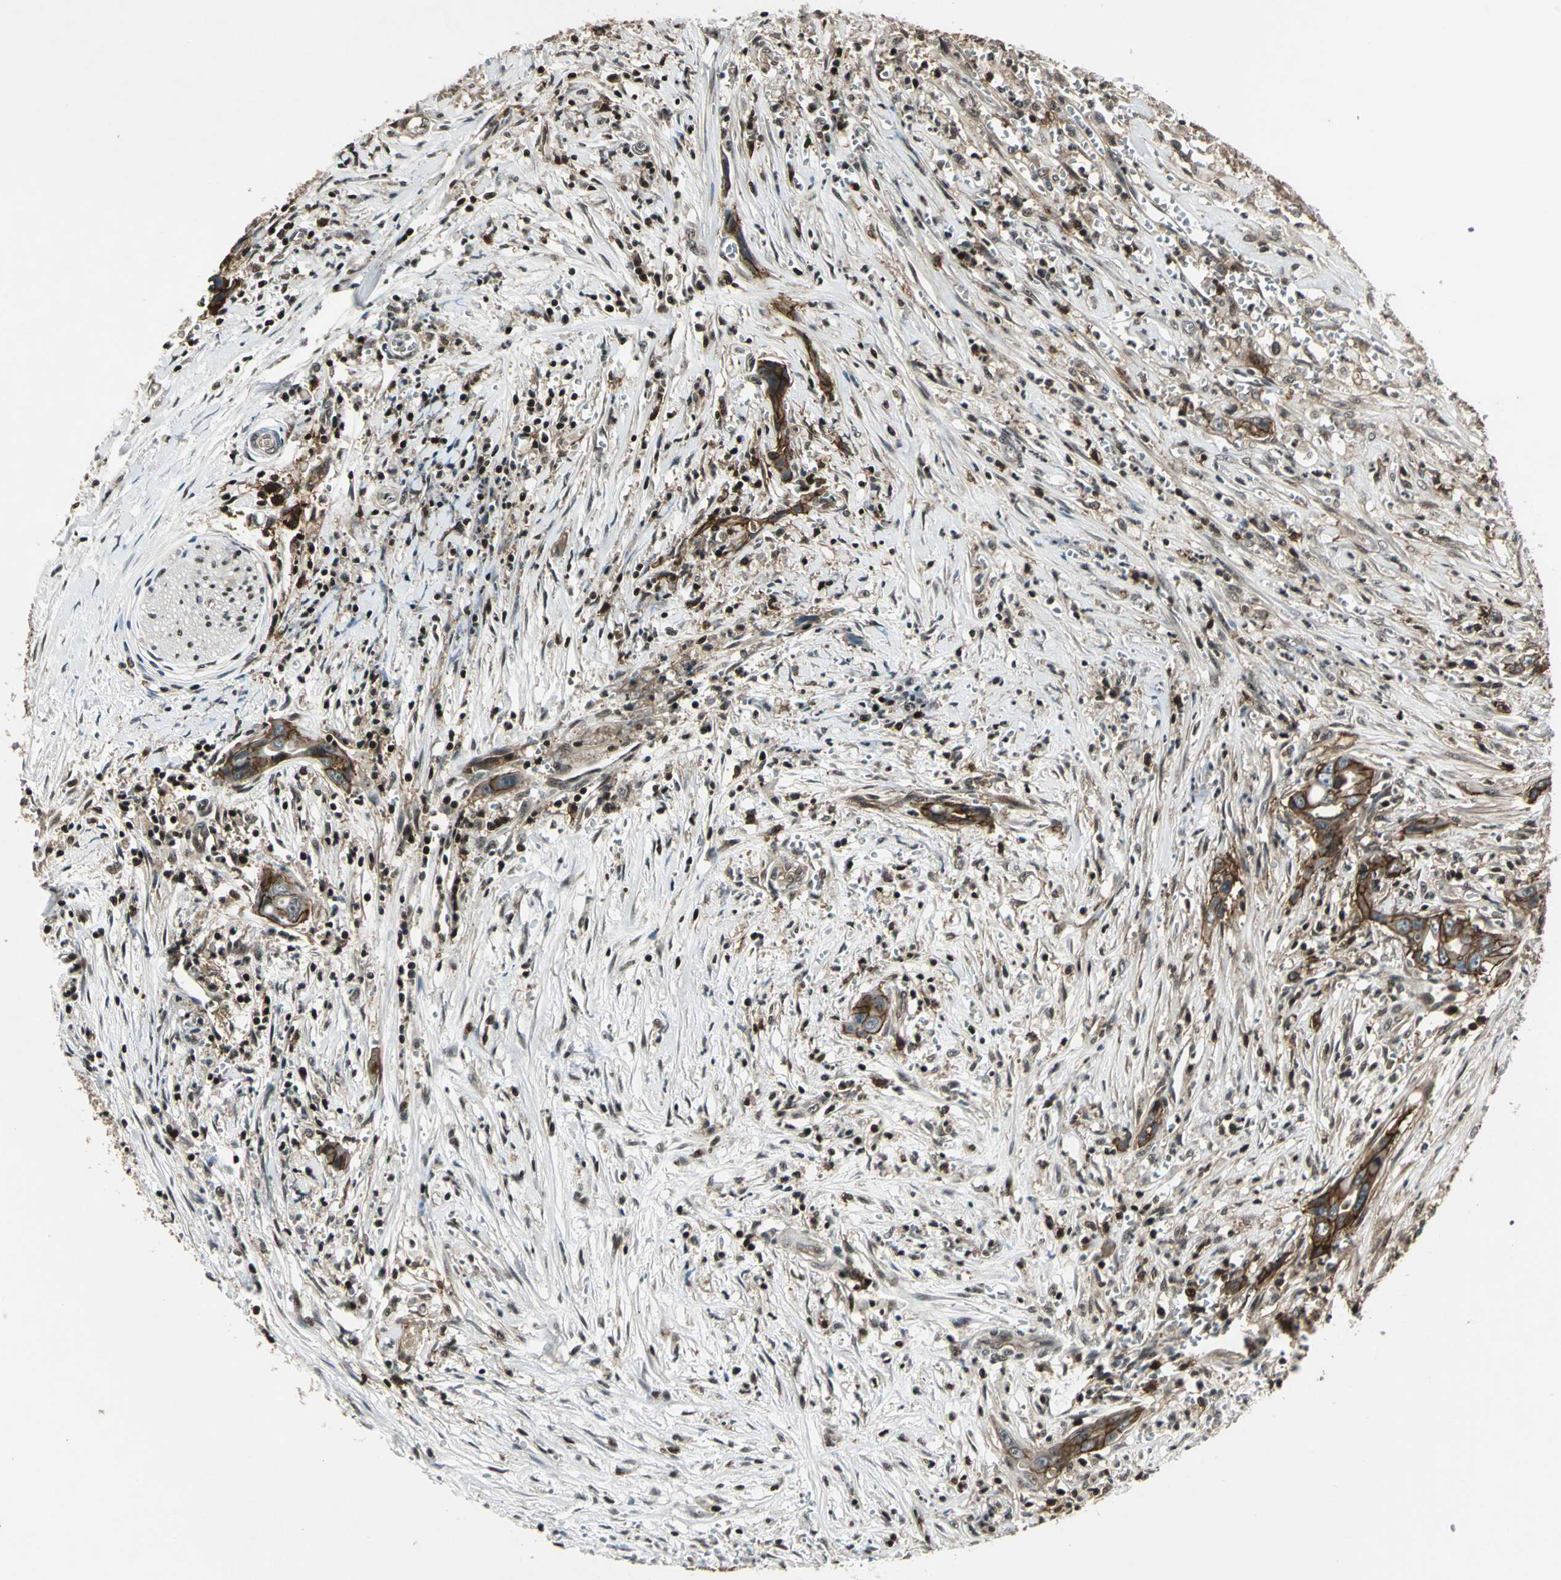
{"staining": {"intensity": "moderate", "quantity": "25%-75%", "location": "cytoplasmic/membranous"}, "tissue": "pancreatic cancer", "cell_type": "Tumor cells", "image_type": "cancer", "snomed": [{"axis": "morphology", "description": "Adenocarcinoma, NOS"}, {"axis": "topography", "description": "Pancreas"}], "caption": "Human adenocarcinoma (pancreatic) stained with a protein marker demonstrates moderate staining in tumor cells.", "gene": "NR2C2", "patient": {"sex": "male", "age": 59}}